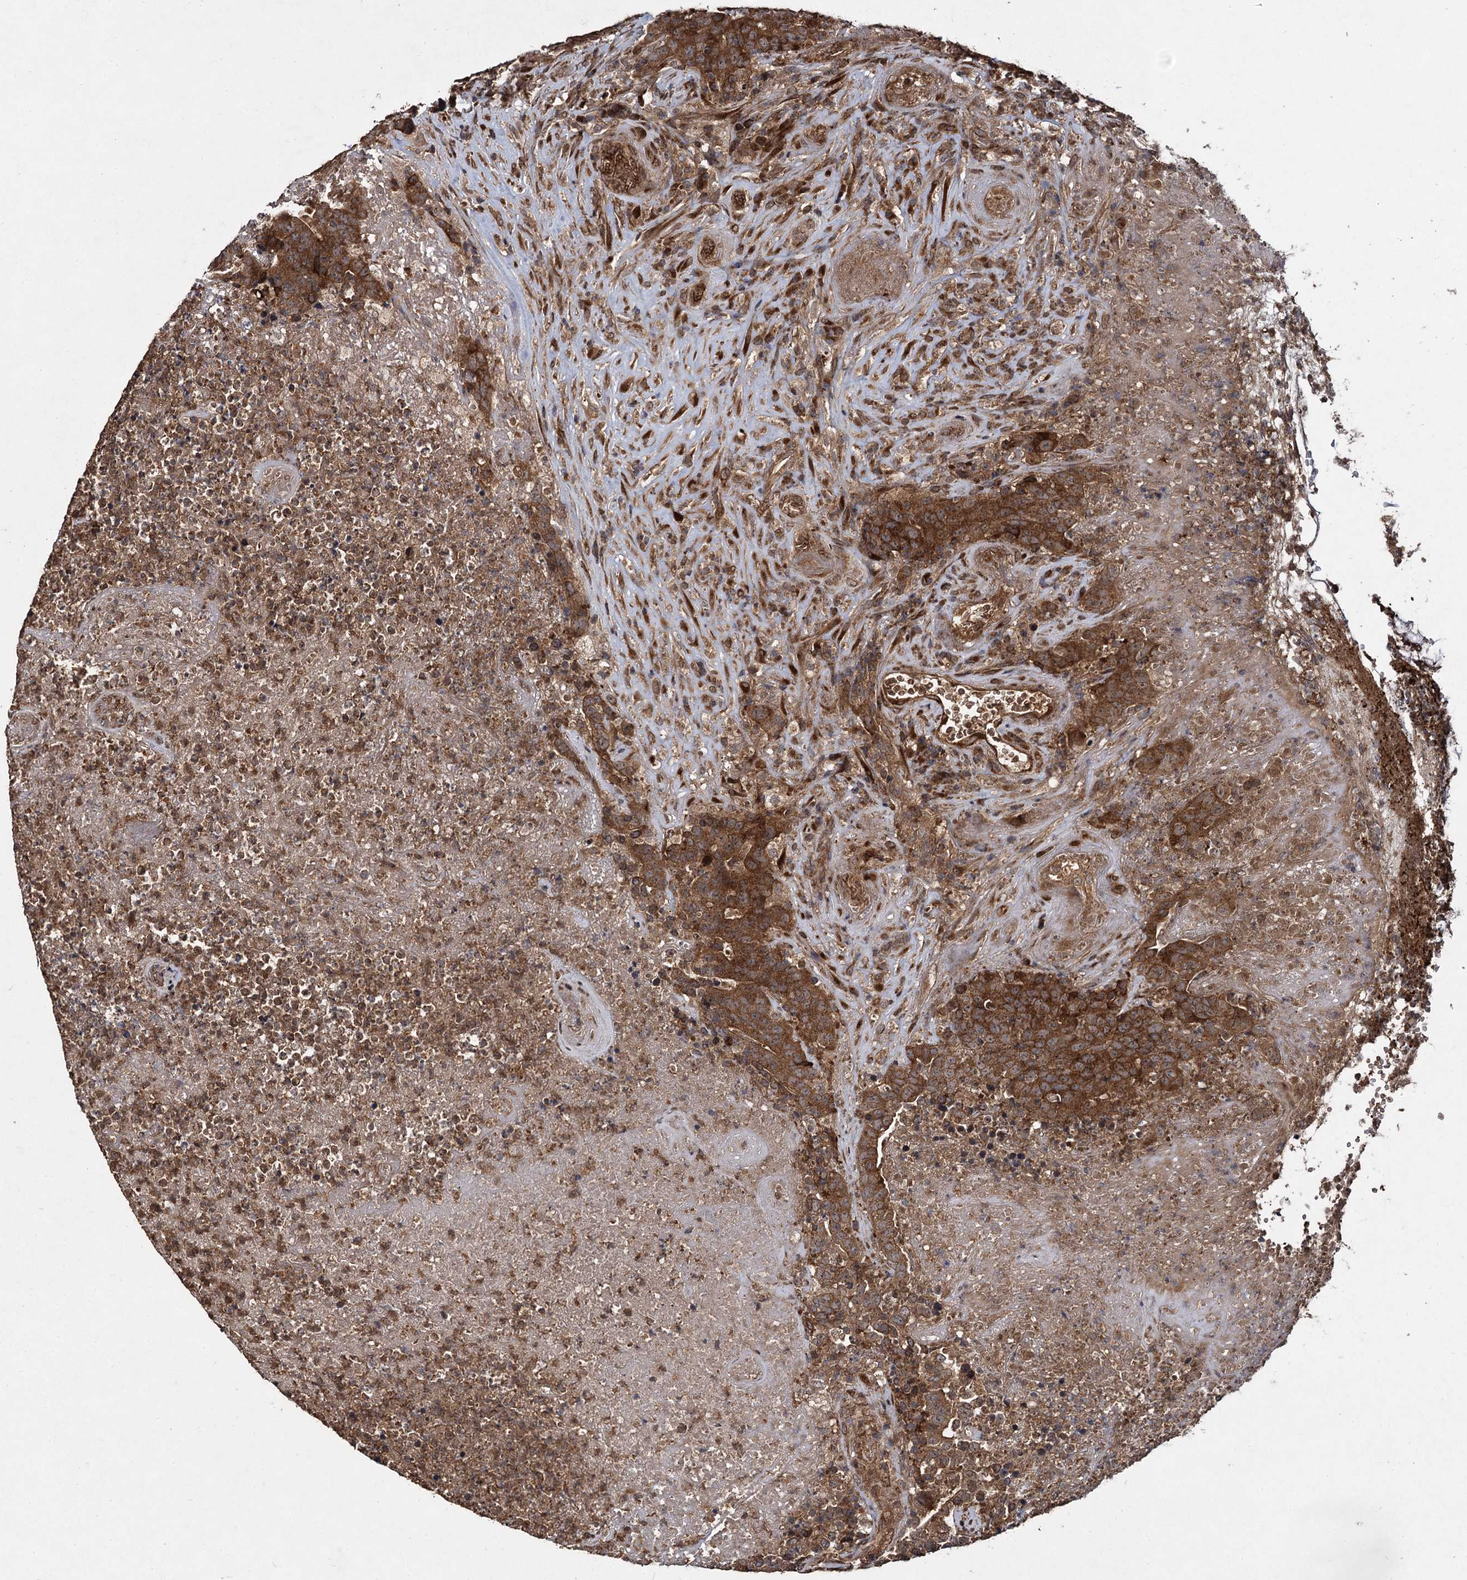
{"staining": {"intensity": "strong", "quantity": ">75%", "location": "cytoplasmic/membranous"}, "tissue": "colorectal cancer", "cell_type": "Tumor cells", "image_type": "cancer", "snomed": [{"axis": "morphology", "description": "Adenocarcinoma, NOS"}, {"axis": "topography", "description": "Colon"}], "caption": "Human colorectal cancer stained for a protein (brown) shows strong cytoplasmic/membranous positive expression in approximately >75% of tumor cells.", "gene": "DCP1B", "patient": {"sex": "female", "age": 75}}